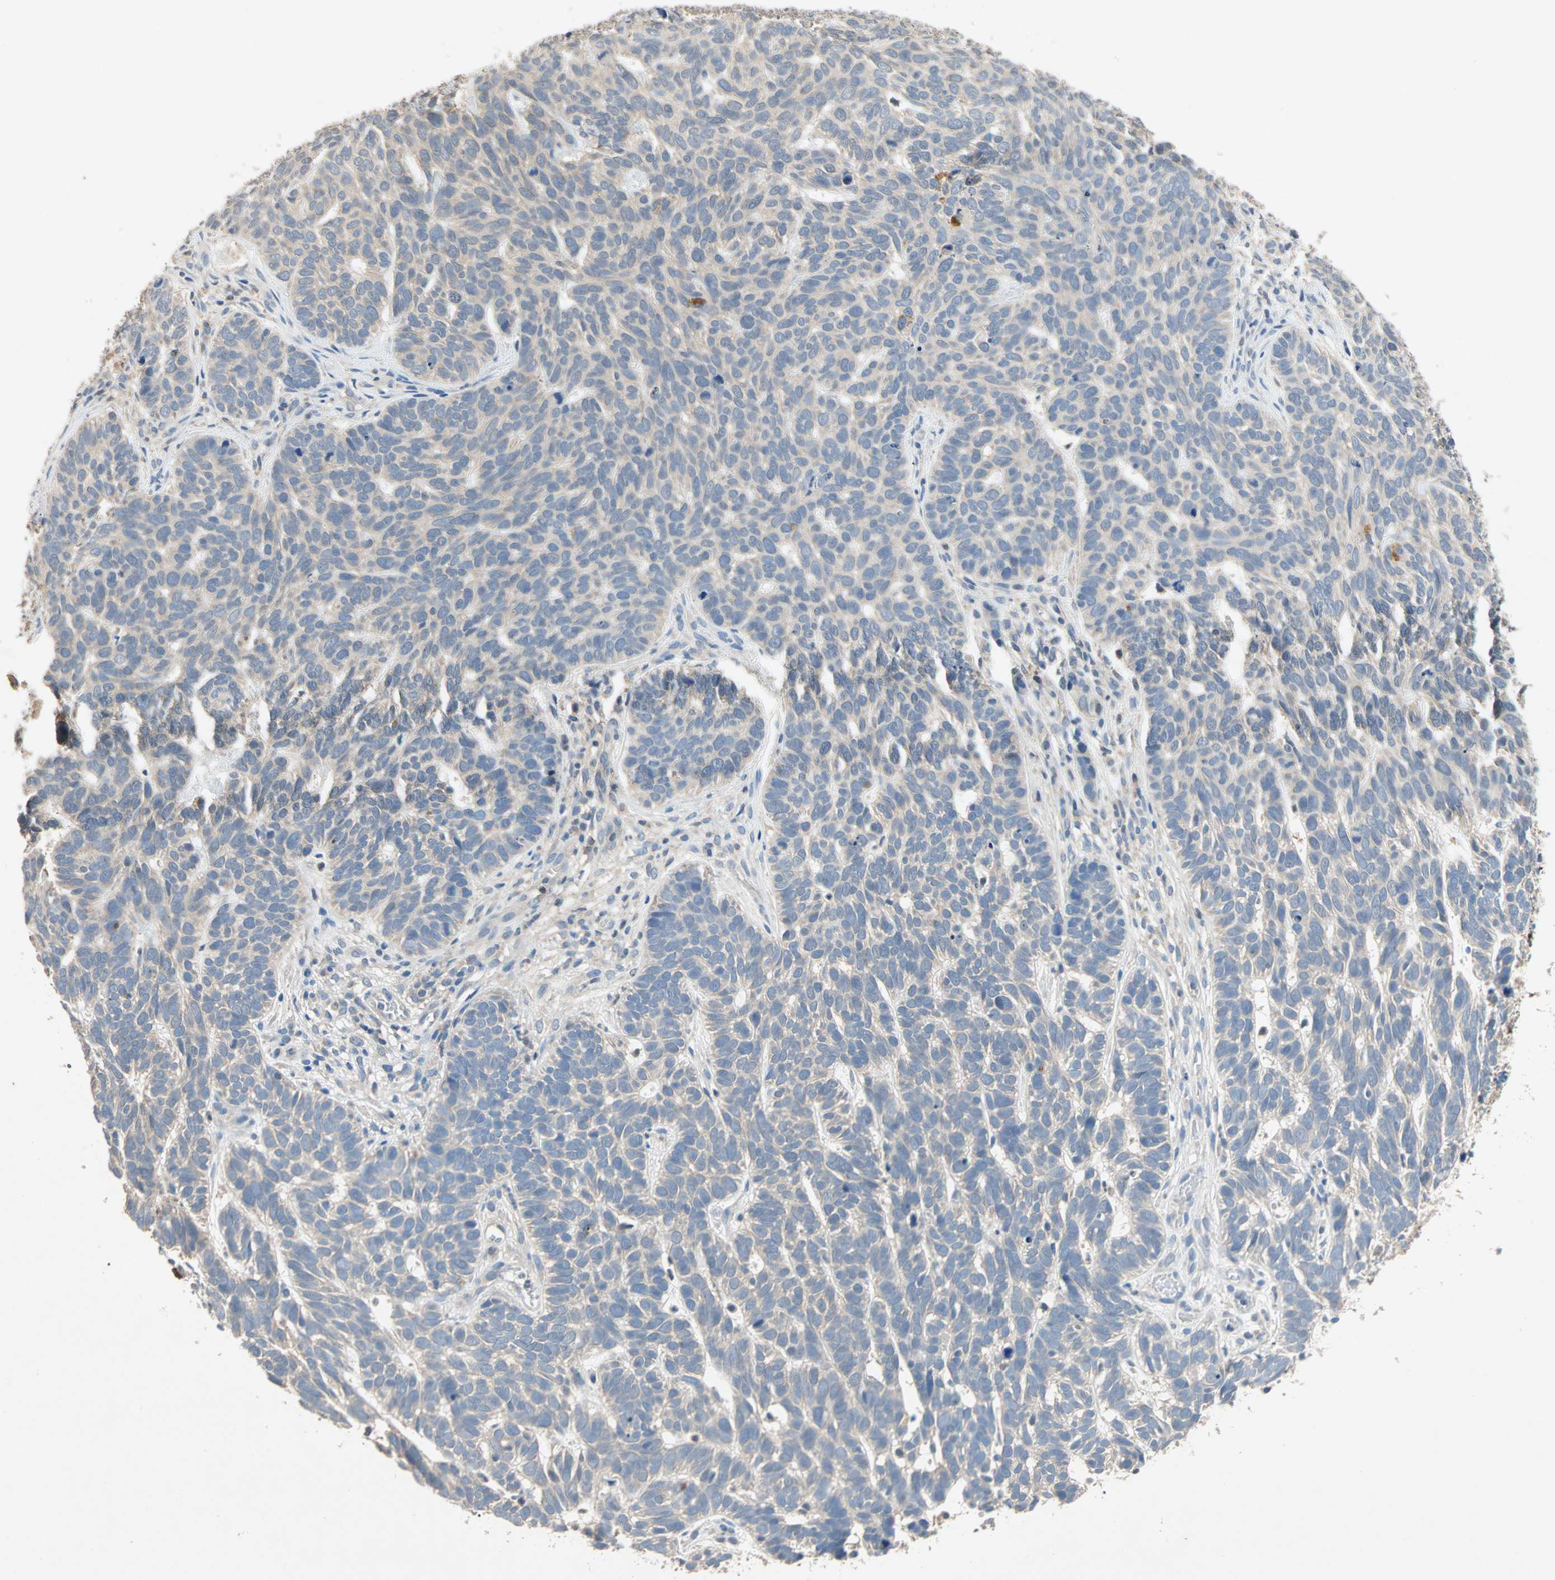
{"staining": {"intensity": "weak", "quantity": "<25%", "location": "cytoplasmic/membranous"}, "tissue": "skin cancer", "cell_type": "Tumor cells", "image_type": "cancer", "snomed": [{"axis": "morphology", "description": "Basal cell carcinoma"}, {"axis": "topography", "description": "Skin"}], "caption": "Basal cell carcinoma (skin) was stained to show a protein in brown. There is no significant staining in tumor cells. (DAB (3,3'-diaminobenzidine) immunohistochemistry, high magnification).", "gene": "ADAP1", "patient": {"sex": "male", "age": 87}}